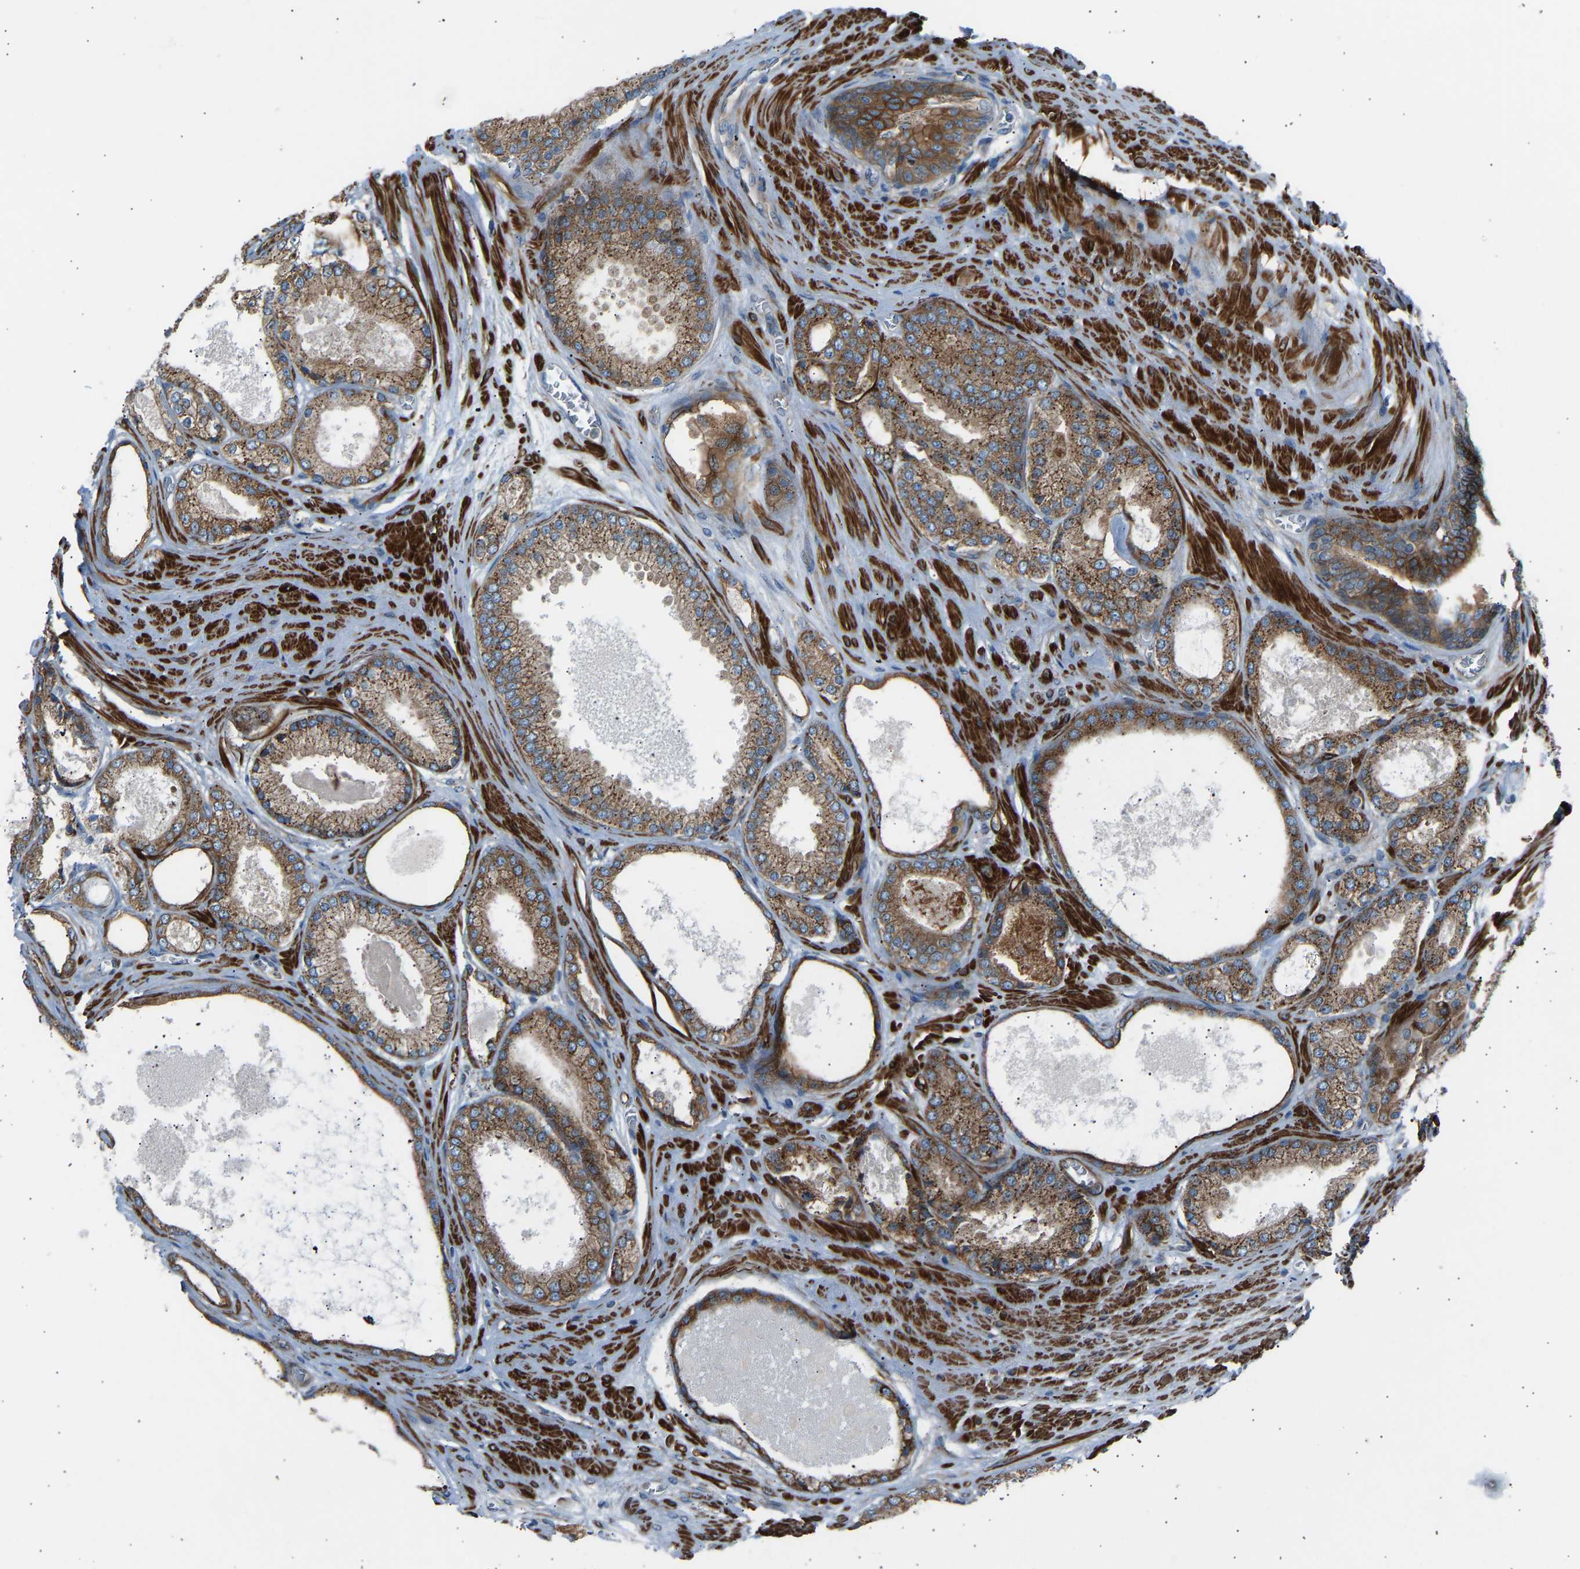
{"staining": {"intensity": "moderate", "quantity": ">75%", "location": "cytoplasmic/membranous"}, "tissue": "prostate cancer", "cell_type": "Tumor cells", "image_type": "cancer", "snomed": [{"axis": "morphology", "description": "Adenocarcinoma, High grade"}, {"axis": "topography", "description": "Prostate"}], "caption": "Moderate cytoplasmic/membranous positivity is seen in approximately >75% of tumor cells in prostate cancer.", "gene": "VPS41", "patient": {"sex": "male", "age": 65}}